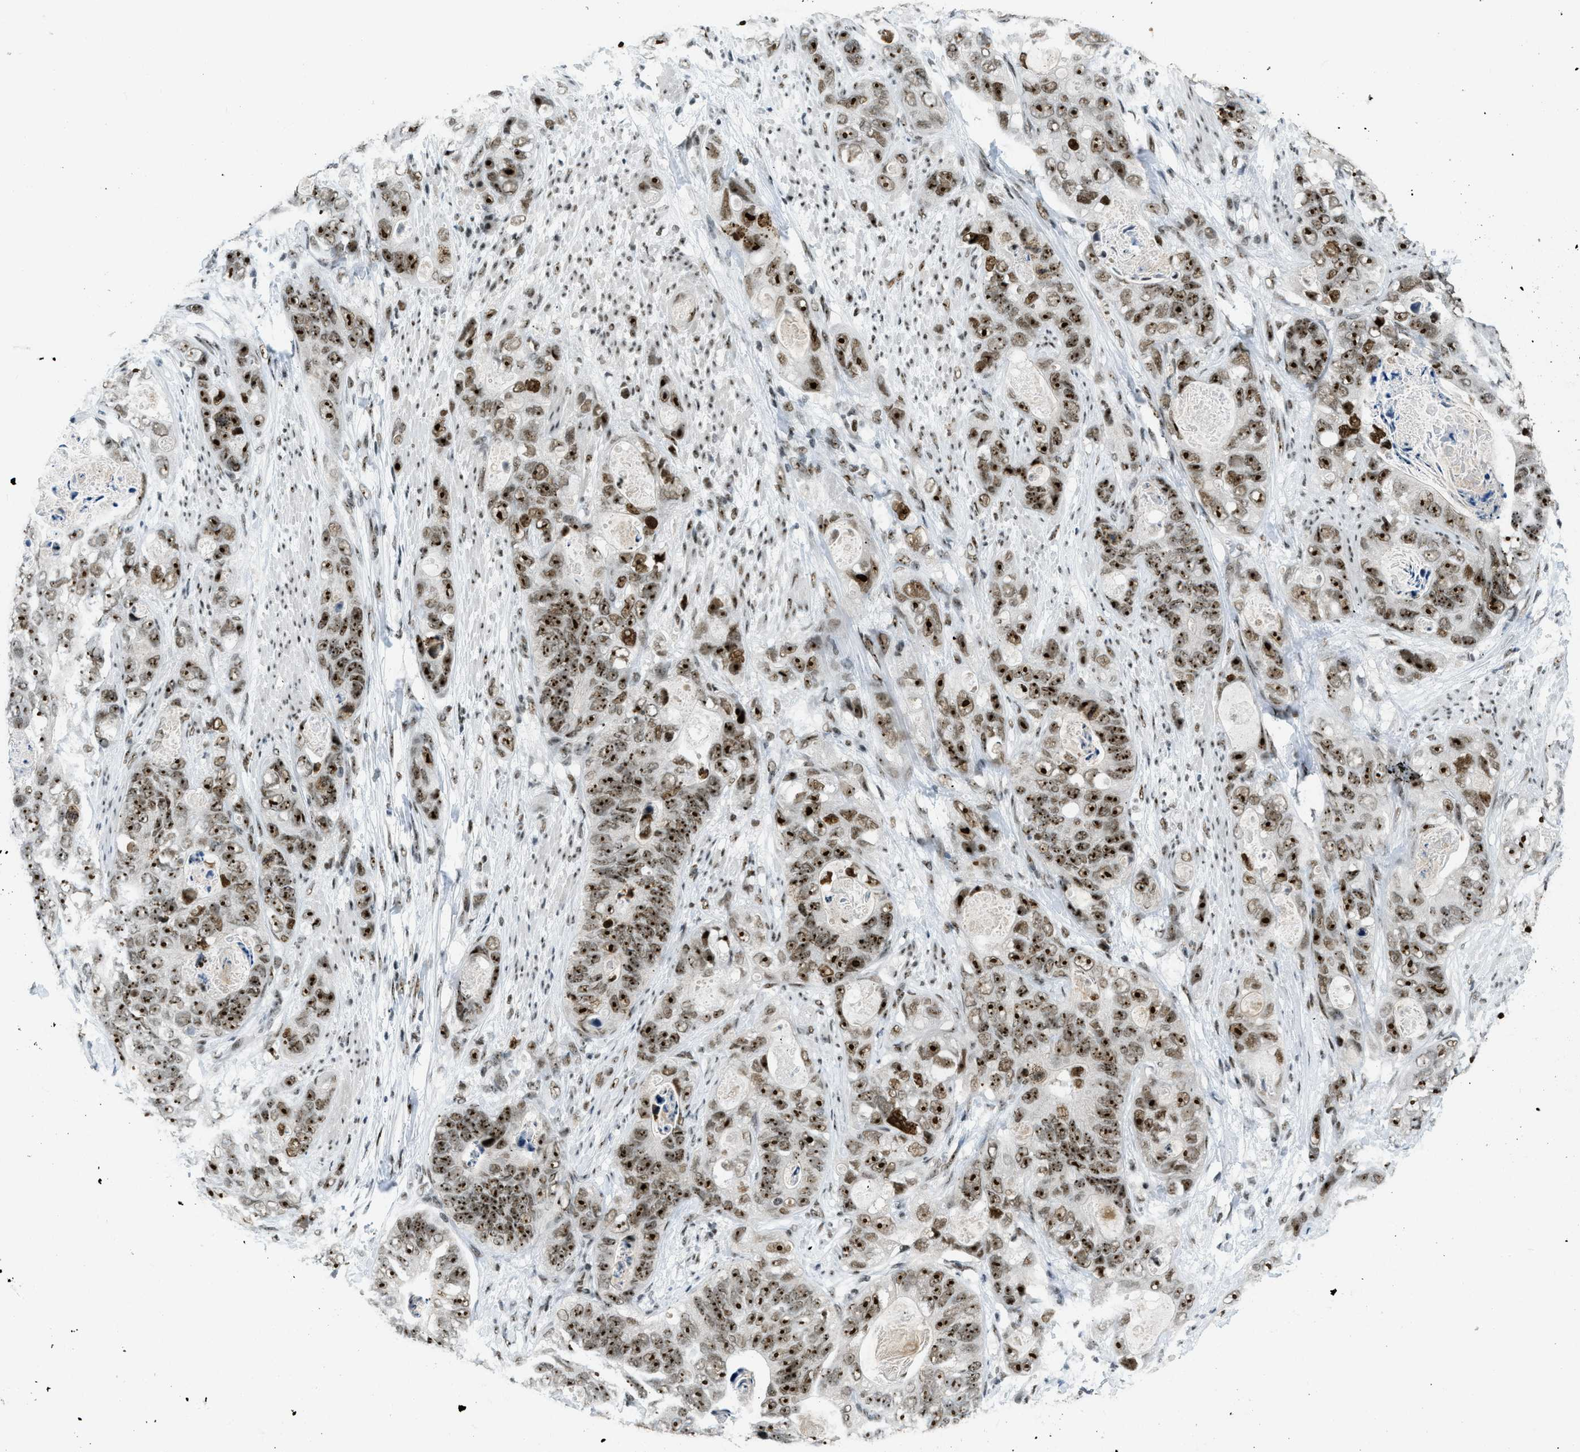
{"staining": {"intensity": "strong", "quantity": ">75%", "location": "nuclear"}, "tissue": "stomach cancer", "cell_type": "Tumor cells", "image_type": "cancer", "snomed": [{"axis": "morphology", "description": "Adenocarcinoma, NOS"}, {"axis": "topography", "description": "Stomach"}], "caption": "Immunohistochemistry histopathology image of neoplastic tissue: adenocarcinoma (stomach) stained using immunohistochemistry exhibits high levels of strong protein expression localized specifically in the nuclear of tumor cells, appearing as a nuclear brown color.", "gene": "URB1", "patient": {"sex": "female", "age": 89}}